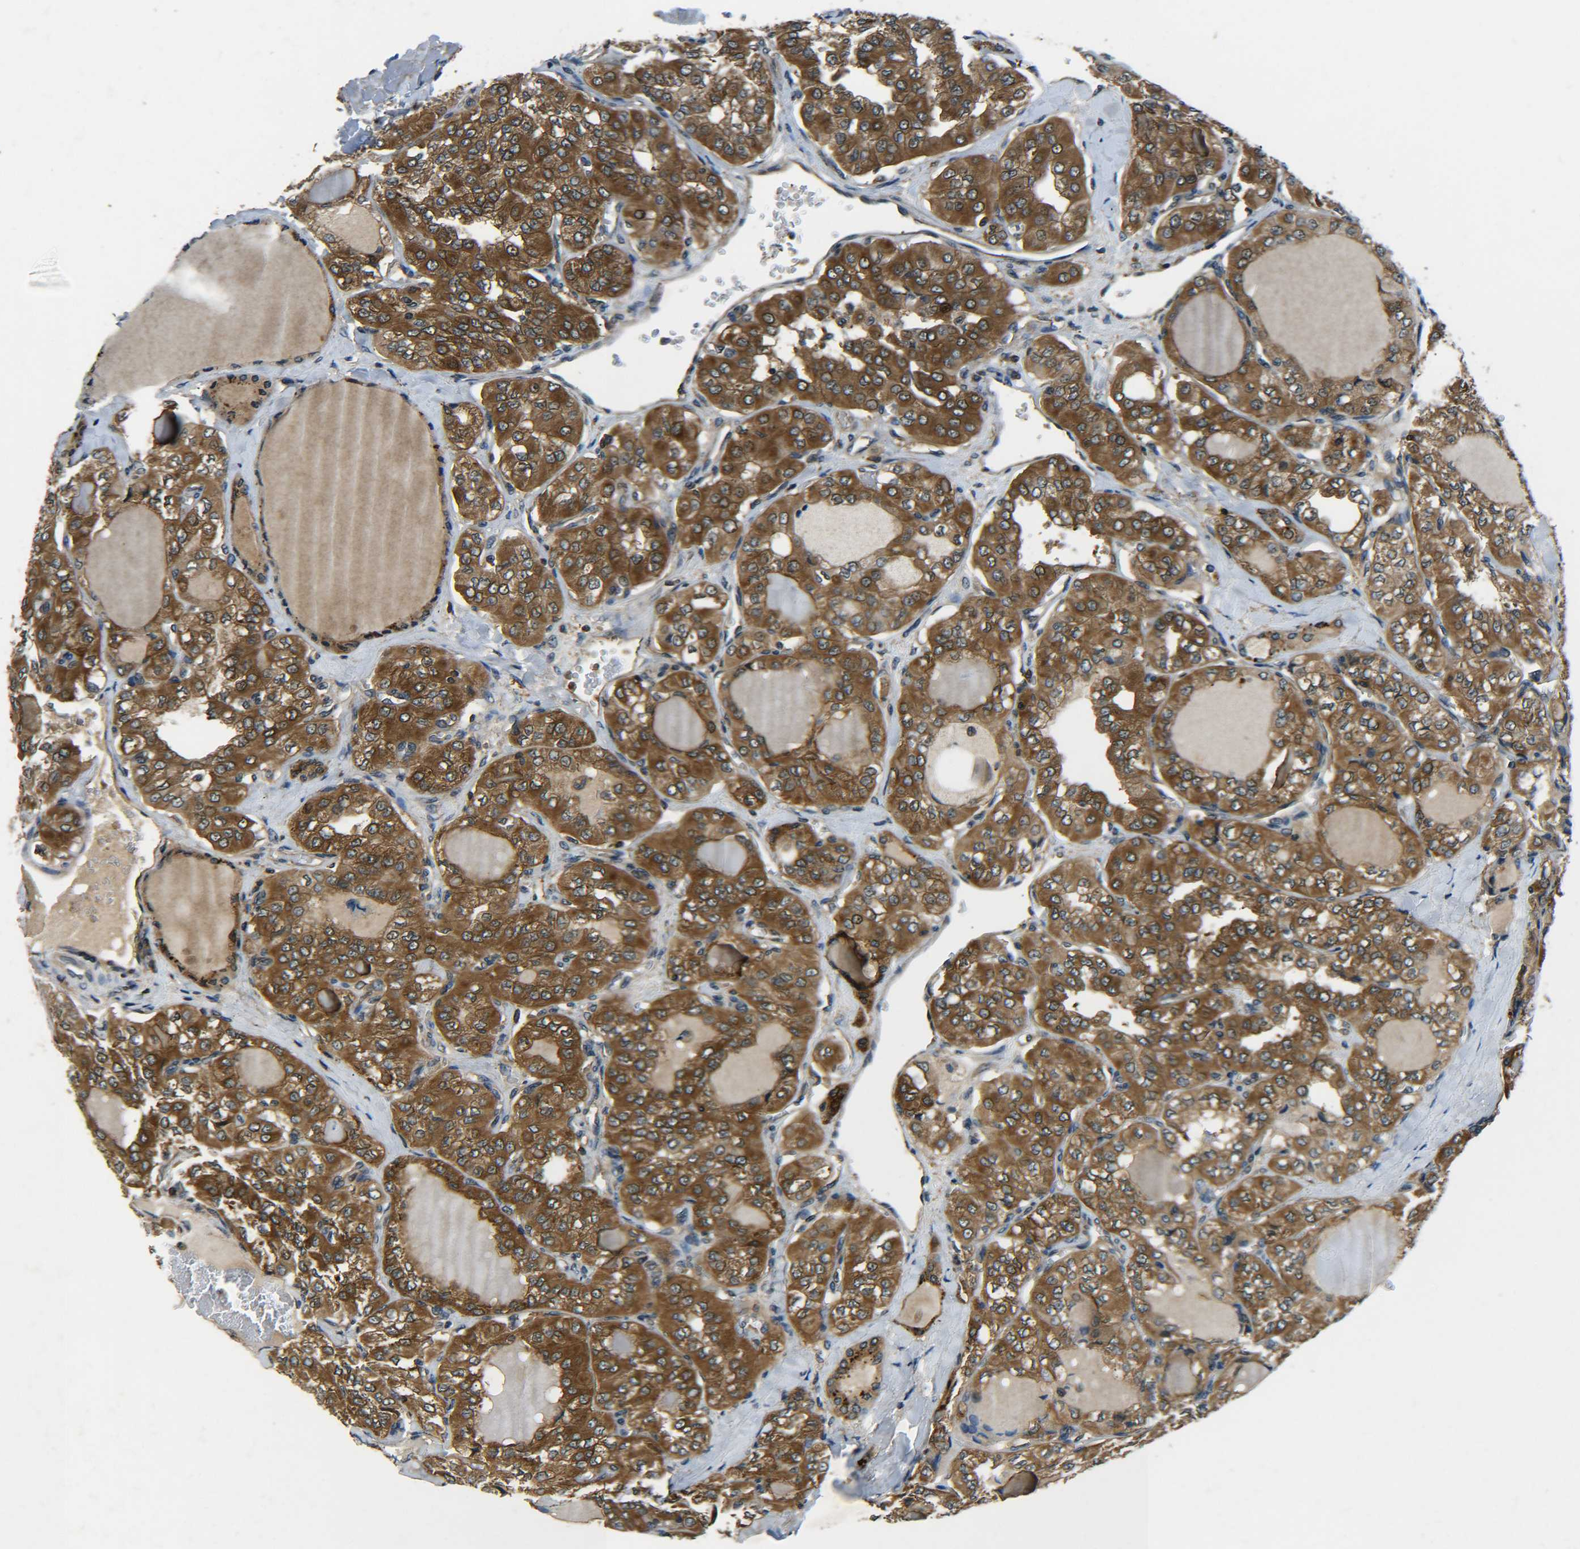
{"staining": {"intensity": "strong", "quantity": ">75%", "location": "cytoplasmic/membranous"}, "tissue": "thyroid cancer", "cell_type": "Tumor cells", "image_type": "cancer", "snomed": [{"axis": "morphology", "description": "Papillary adenocarcinoma, NOS"}, {"axis": "topography", "description": "Thyroid gland"}], "caption": "A high amount of strong cytoplasmic/membranous staining is identified in about >75% of tumor cells in thyroid papillary adenocarcinoma tissue. Immunohistochemistry stains the protein in brown and the nuclei are stained blue.", "gene": "PREB", "patient": {"sex": "male", "age": 20}}